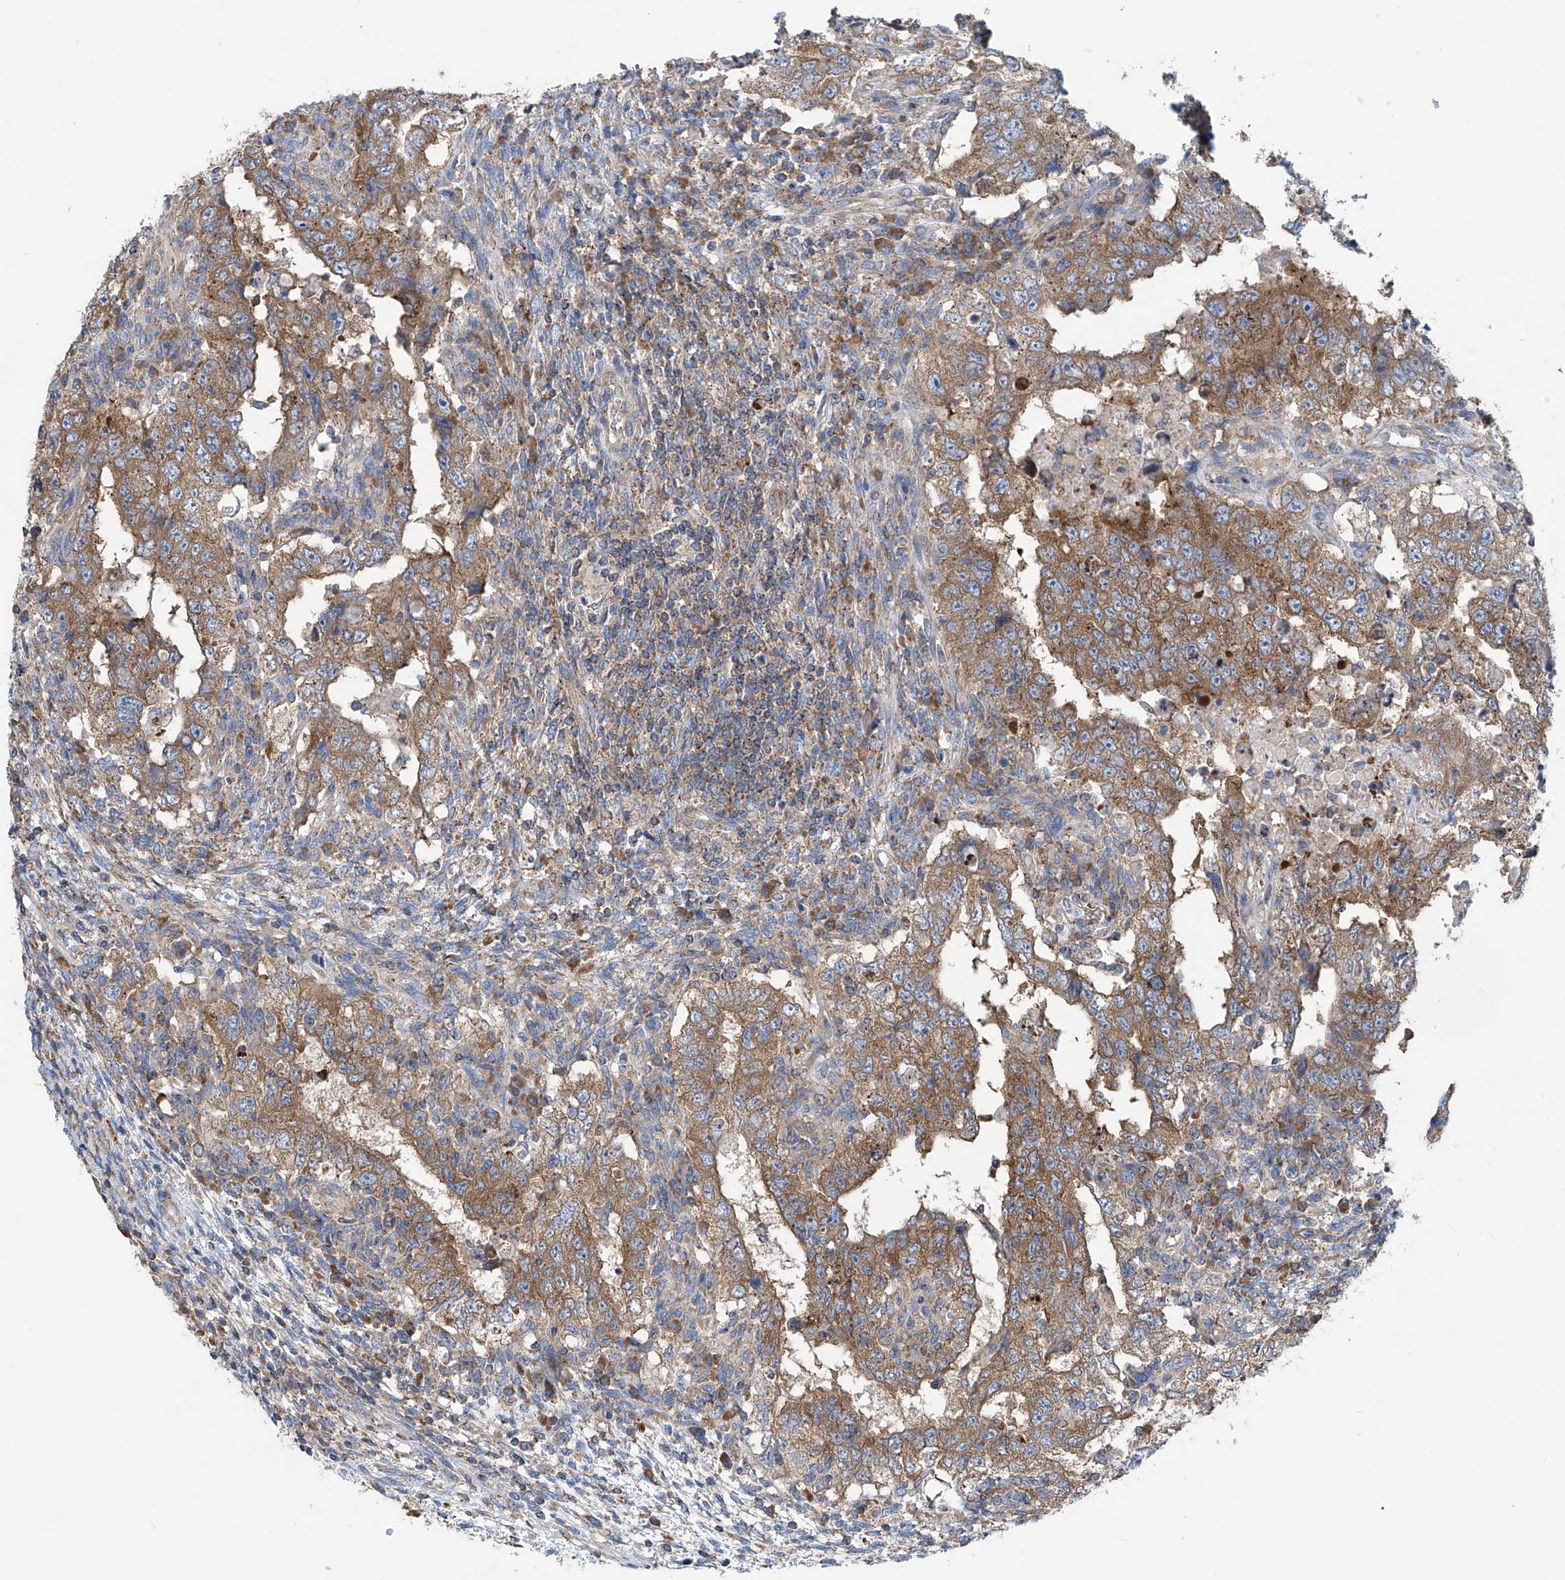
{"staining": {"intensity": "moderate", "quantity": ">75%", "location": "cytoplasmic/membranous"}, "tissue": "testis cancer", "cell_type": "Tumor cells", "image_type": "cancer", "snomed": [{"axis": "morphology", "description": "Carcinoma, Embryonal, NOS"}, {"axis": "topography", "description": "Testis"}], "caption": "IHC micrograph of neoplastic tissue: testis cancer (embryonal carcinoma) stained using immunohistochemistry reveals medium levels of moderate protein expression localized specifically in the cytoplasmic/membranous of tumor cells, appearing as a cytoplasmic/membranous brown color.", "gene": "SENP2", "patient": {"sex": "male", "age": 26}}